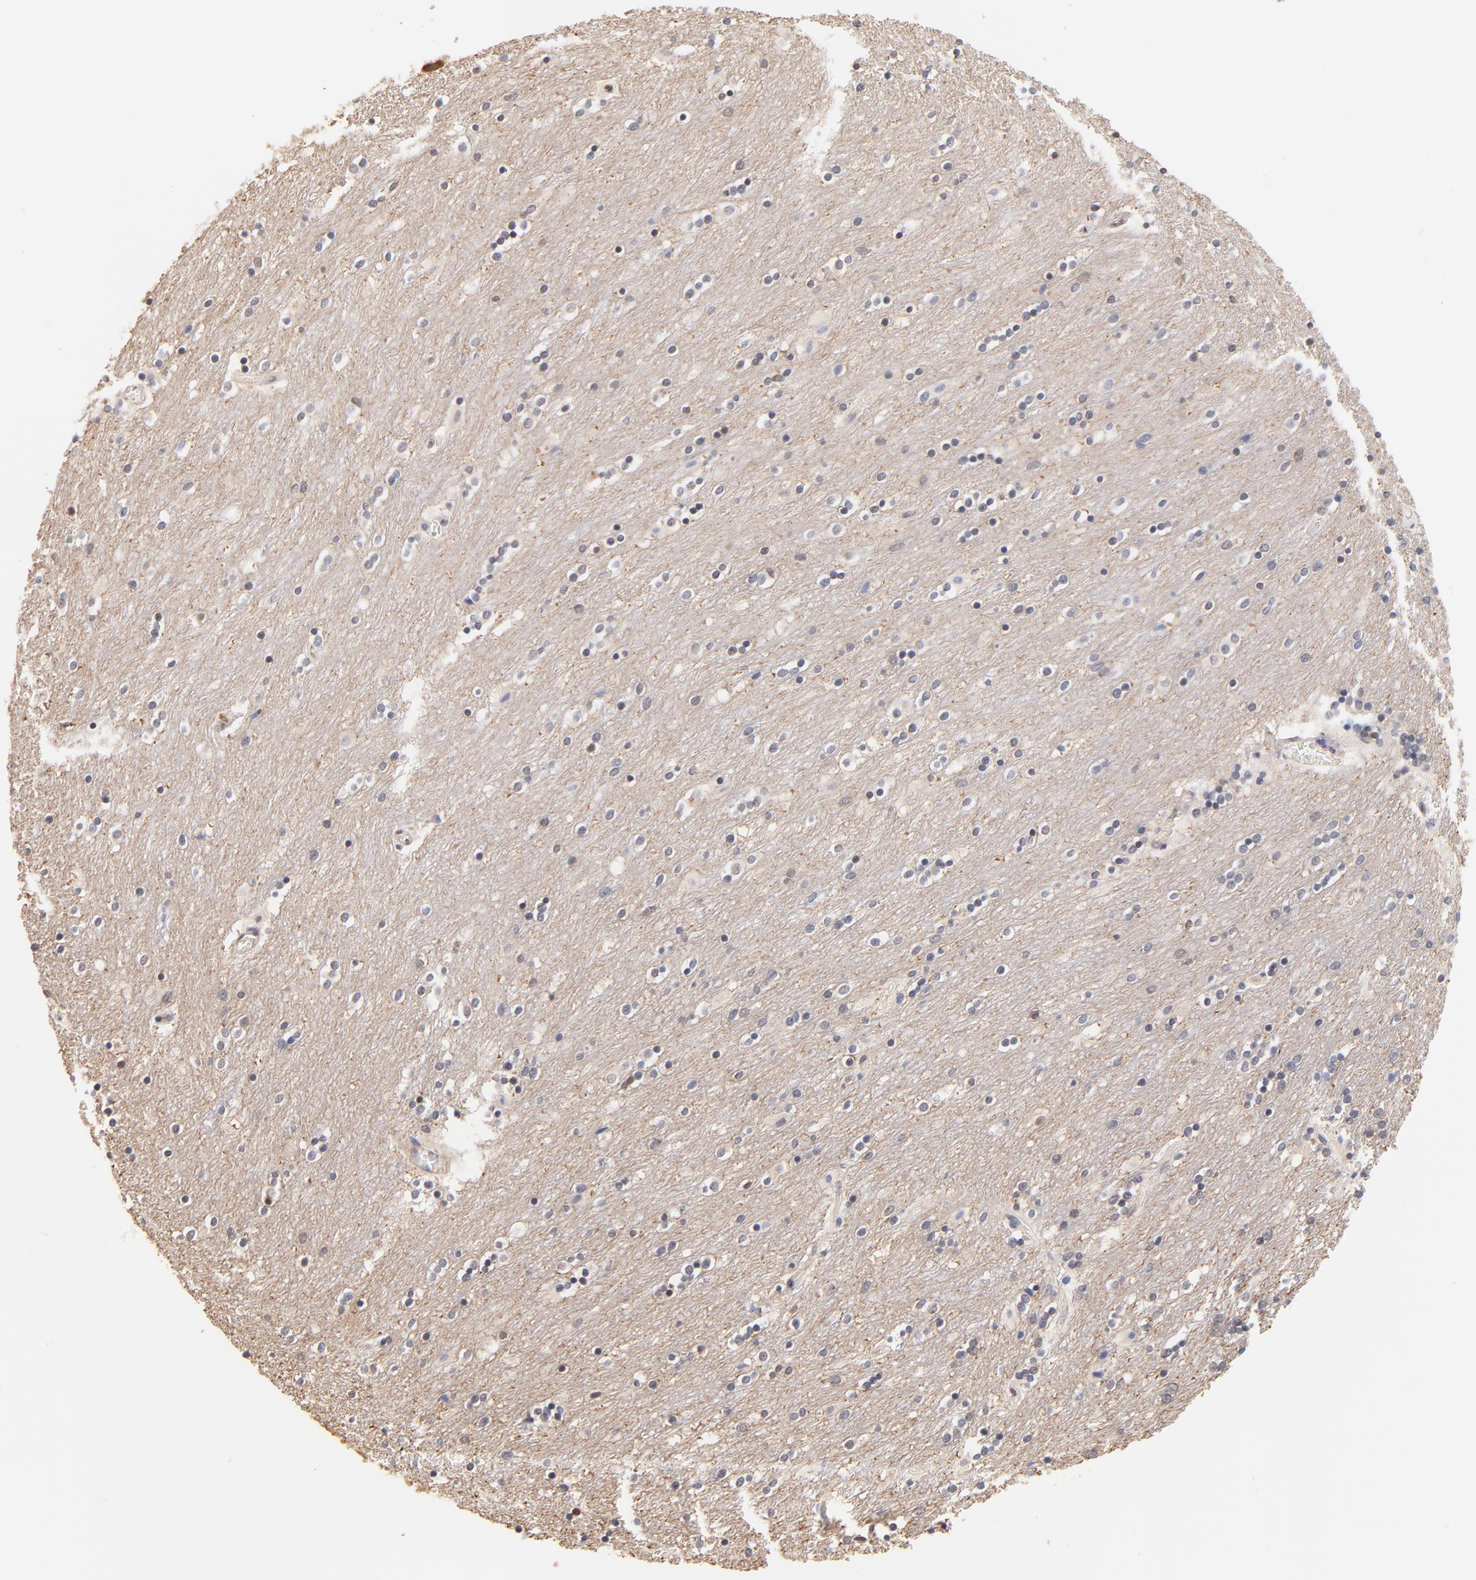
{"staining": {"intensity": "negative", "quantity": "none", "location": "none"}, "tissue": "caudate", "cell_type": "Glial cells", "image_type": "normal", "snomed": [{"axis": "morphology", "description": "Normal tissue, NOS"}, {"axis": "topography", "description": "Lateral ventricle wall"}], "caption": "DAB (3,3'-diaminobenzidine) immunohistochemical staining of benign human caudate demonstrates no significant expression in glial cells.", "gene": "RIBC2", "patient": {"sex": "female", "age": 54}}